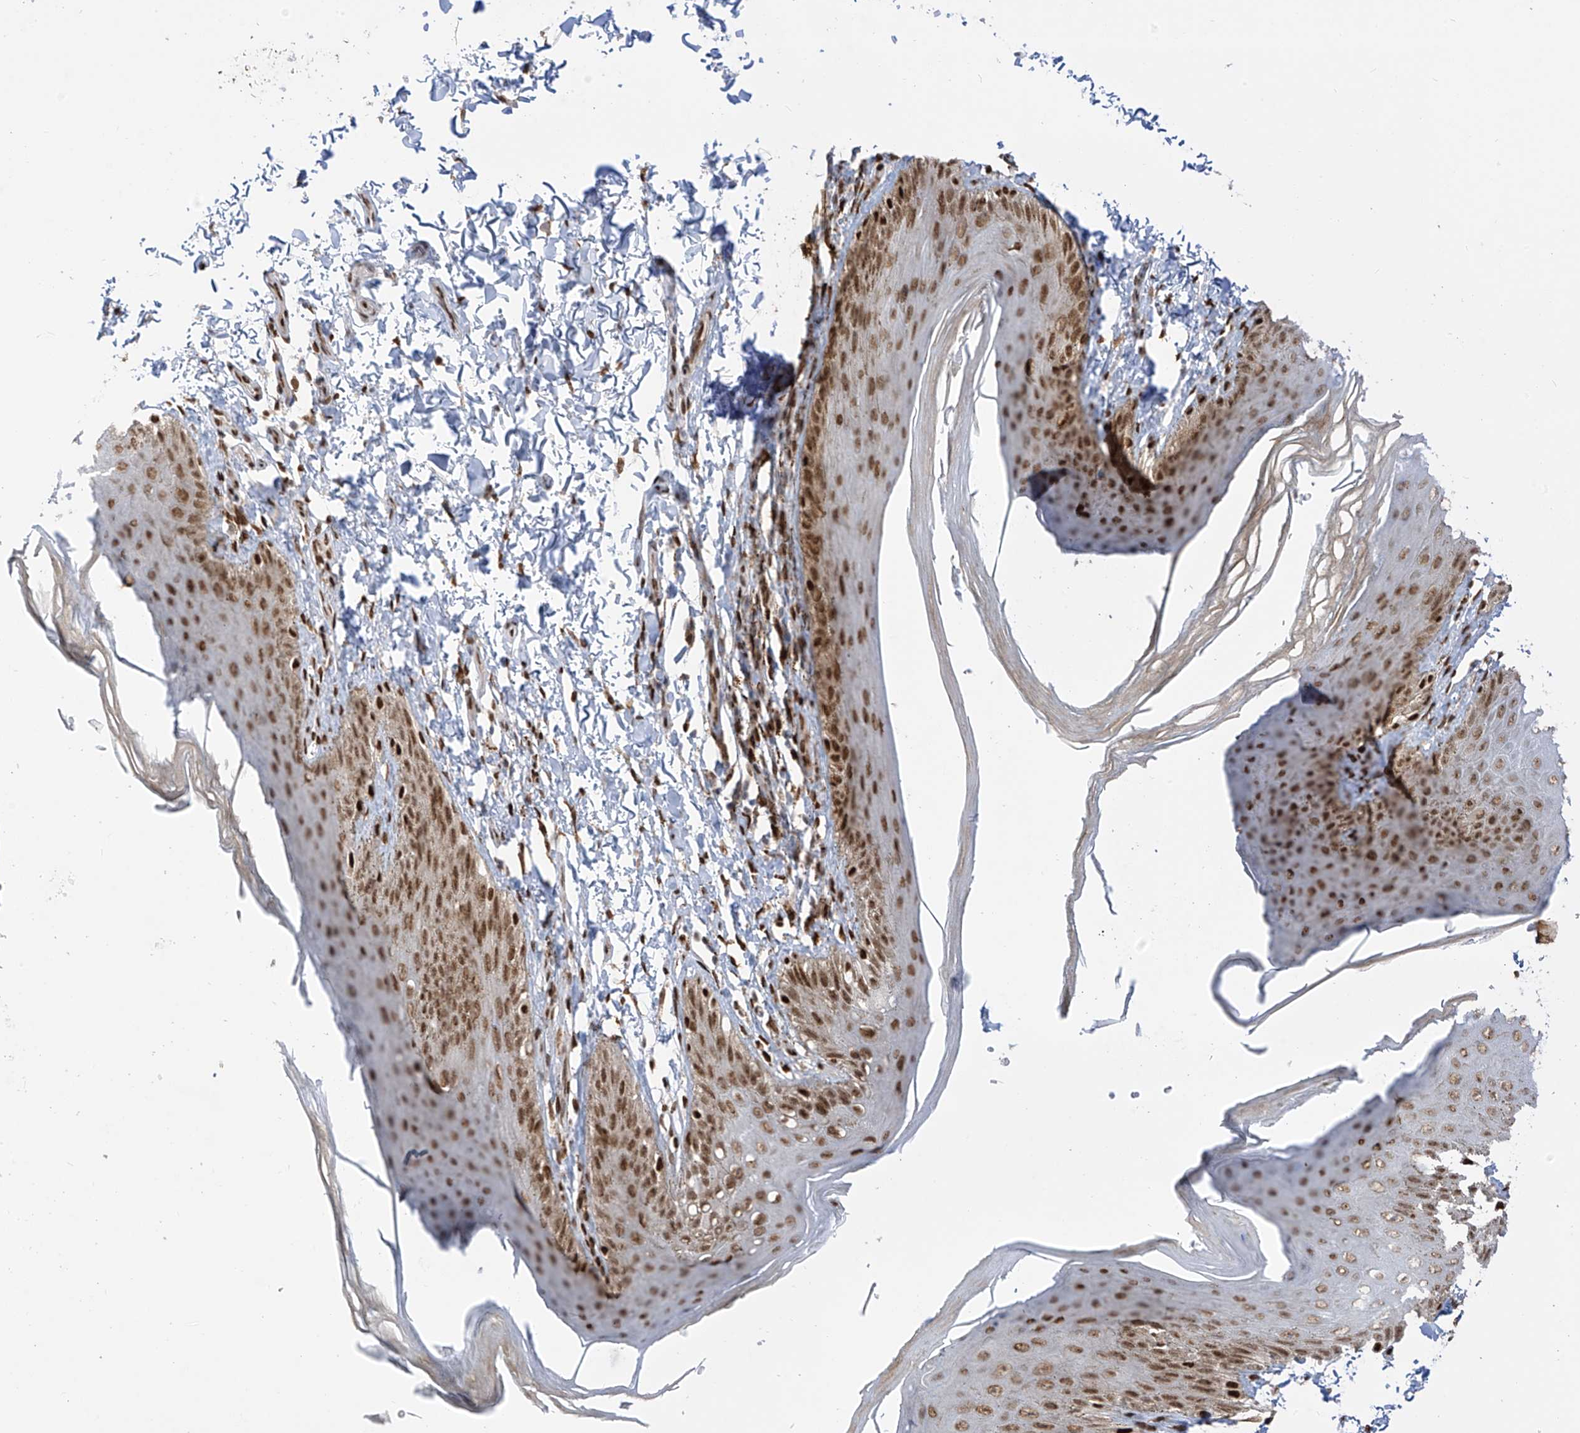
{"staining": {"intensity": "strong", "quantity": ">75%", "location": "nuclear"}, "tissue": "skin", "cell_type": "Epidermal cells", "image_type": "normal", "snomed": [{"axis": "morphology", "description": "Normal tissue, NOS"}, {"axis": "topography", "description": "Anal"}], "caption": "IHC staining of normal skin, which reveals high levels of strong nuclear expression in about >75% of epidermal cells indicating strong nuclear protein staining. The staining was performed using DAB (brown) for protein detection and nuclei were counterstained in hematoxylin (blue).", "gene": "PM20D2", "patient": {"sex": "male", "age": 44}}